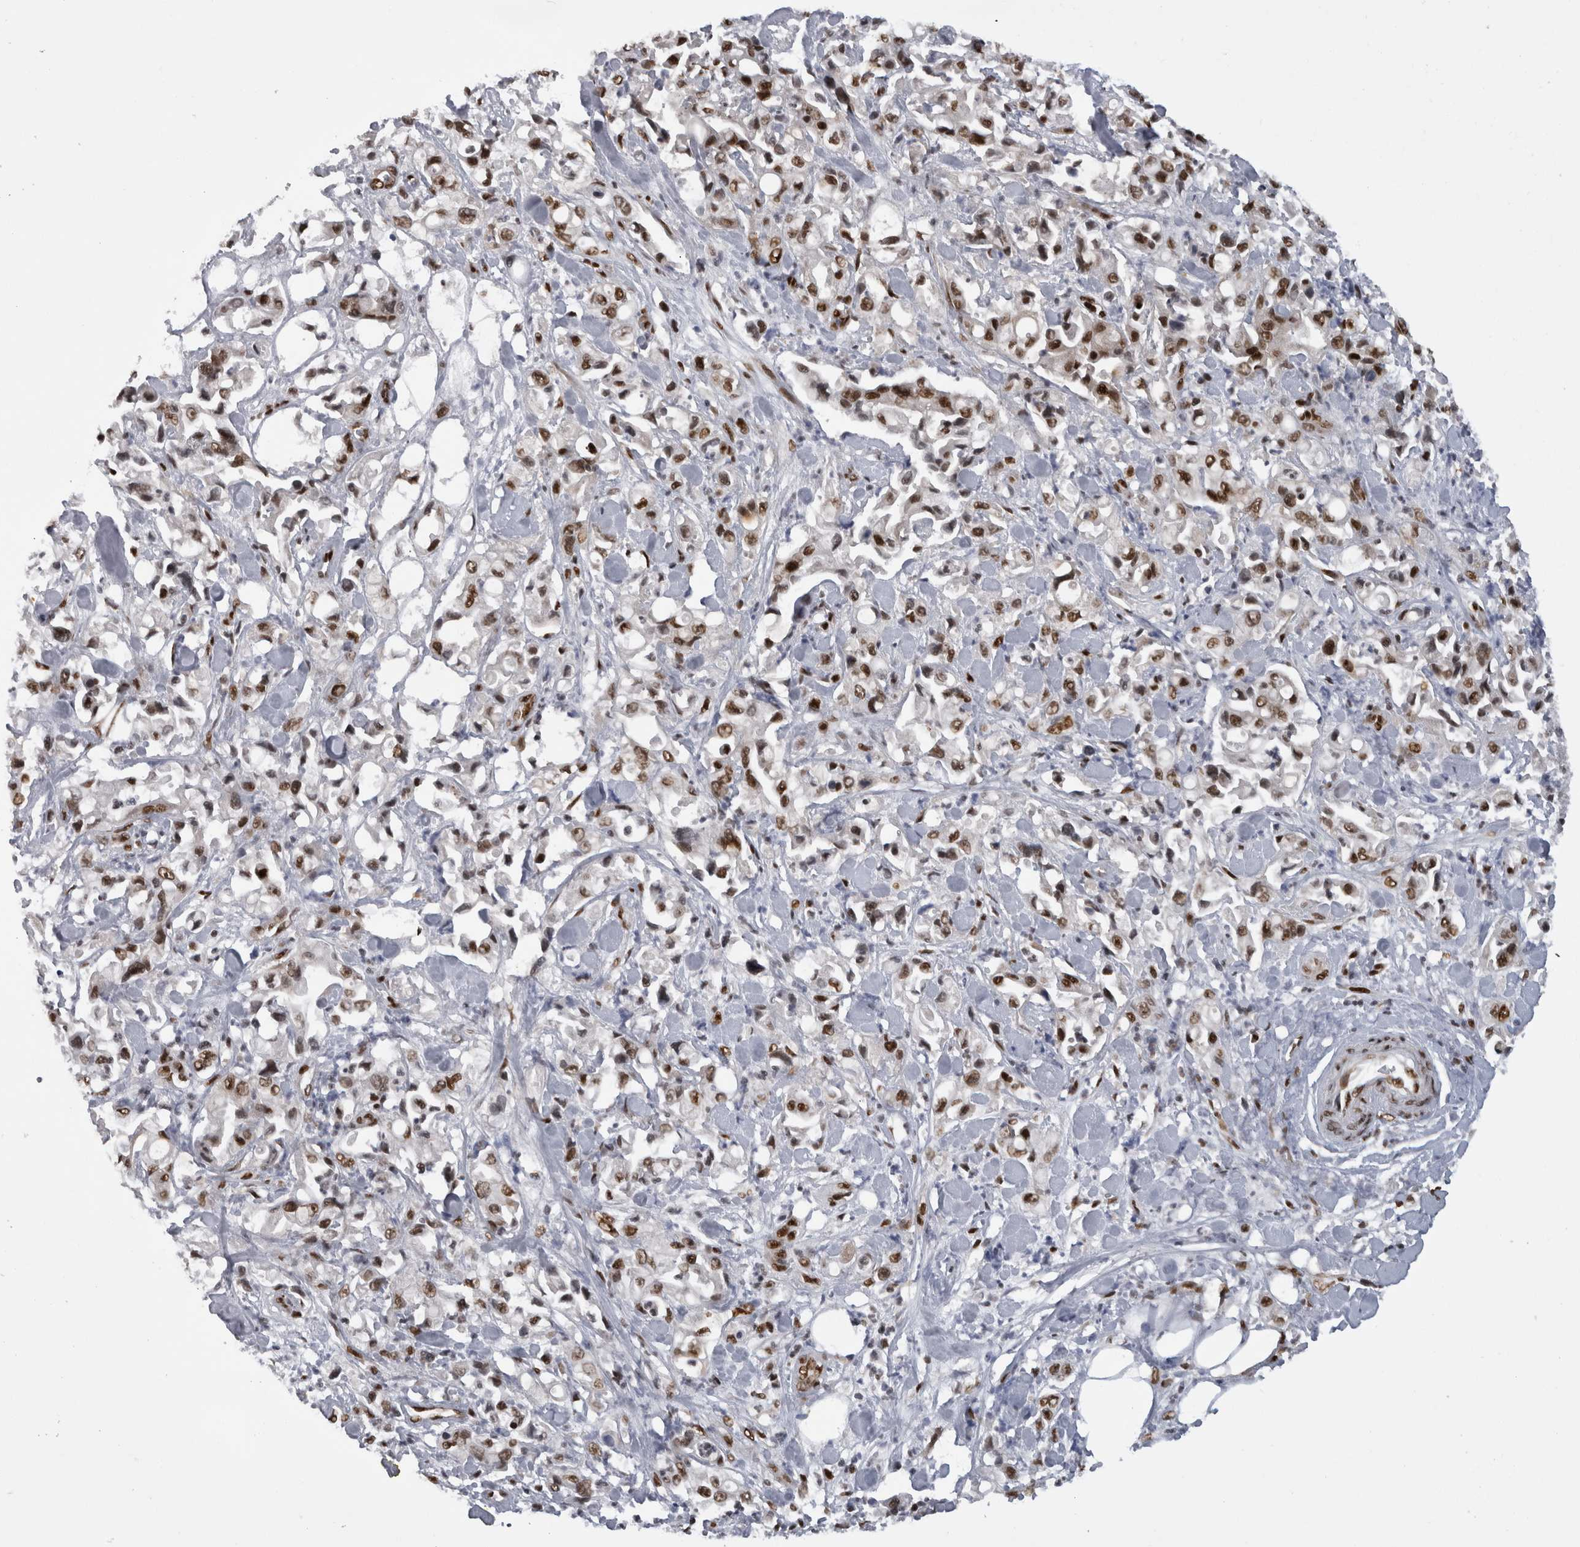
{"staining": {"intensity": "strong", "quantity": ">75%", "location": "nuclear"}, "tissue": "pancreatic cancer", "cell_type": "Tumor cells", "image_type": "cancer", "snomed": [{"axis": "morphology", "description": "Adenocarcinoma, NOS"}, {"axis": "topography", "description": "Pancreas"}], "caption": "A photomicrograph showing strong nuclear staining in approximately >75% of tumor cells in pancreatic cancer, as visualized by brown immunohistochemical staining.", "gene": "ZSCAN2", "patient": {"sex": "male", "age": 70}}